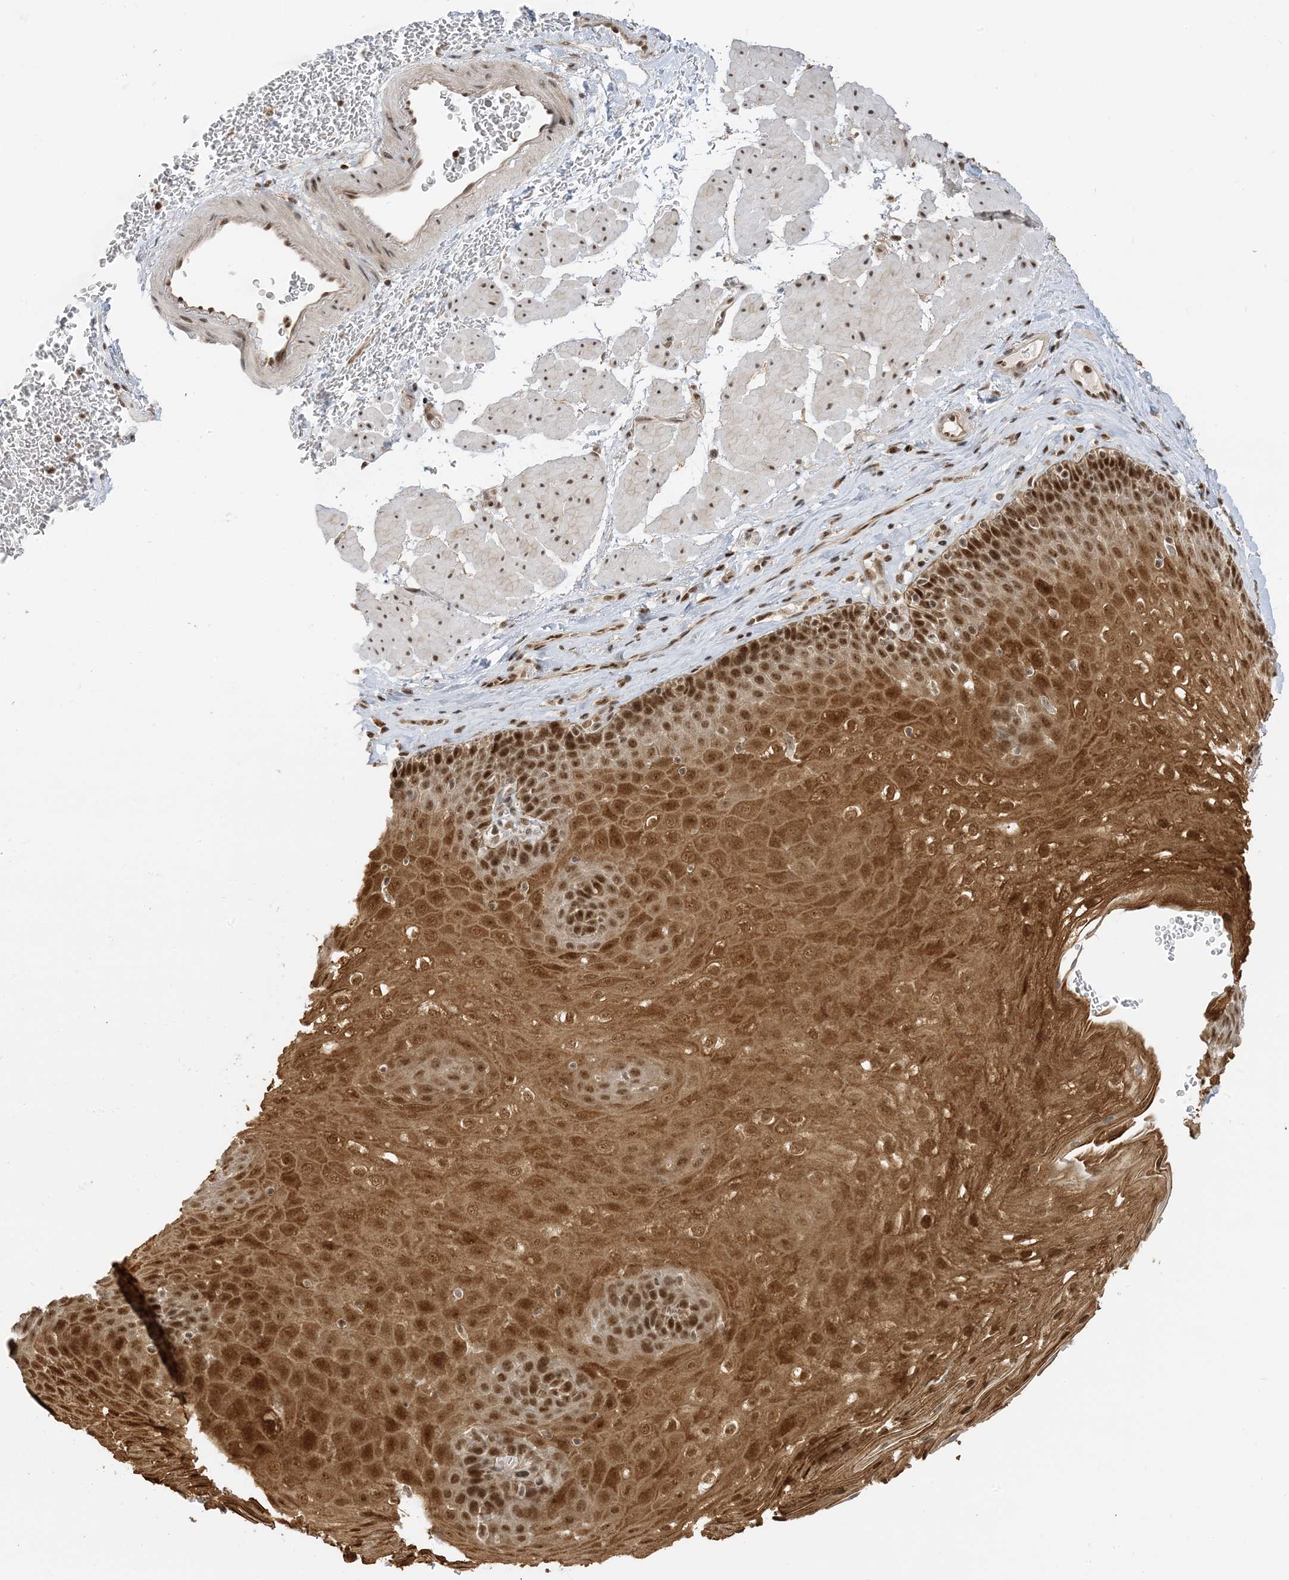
{"staining": {"intensity": "strong", "quantity": ">75%", "location": "cytoplasmic/membranous,nuclear"}, "tissue": "esophagus", "cell_type": "Squamous epithelial cells", "image_type": "normal", "snomed": [{"axis": "morphology", "description": "Normal tissue, NOS"}, {"axis": "topography", "description": "Esophagus"}], "caption": "This is a photomicrograph of immunohistochemistry staining of benign esophagus, which shows strong staining in the cytoplasmic/membranous,nuclear of squamous epithelial cells.", "gene": "ZNF740", "patient": {"sex": "female", "age": 66}}